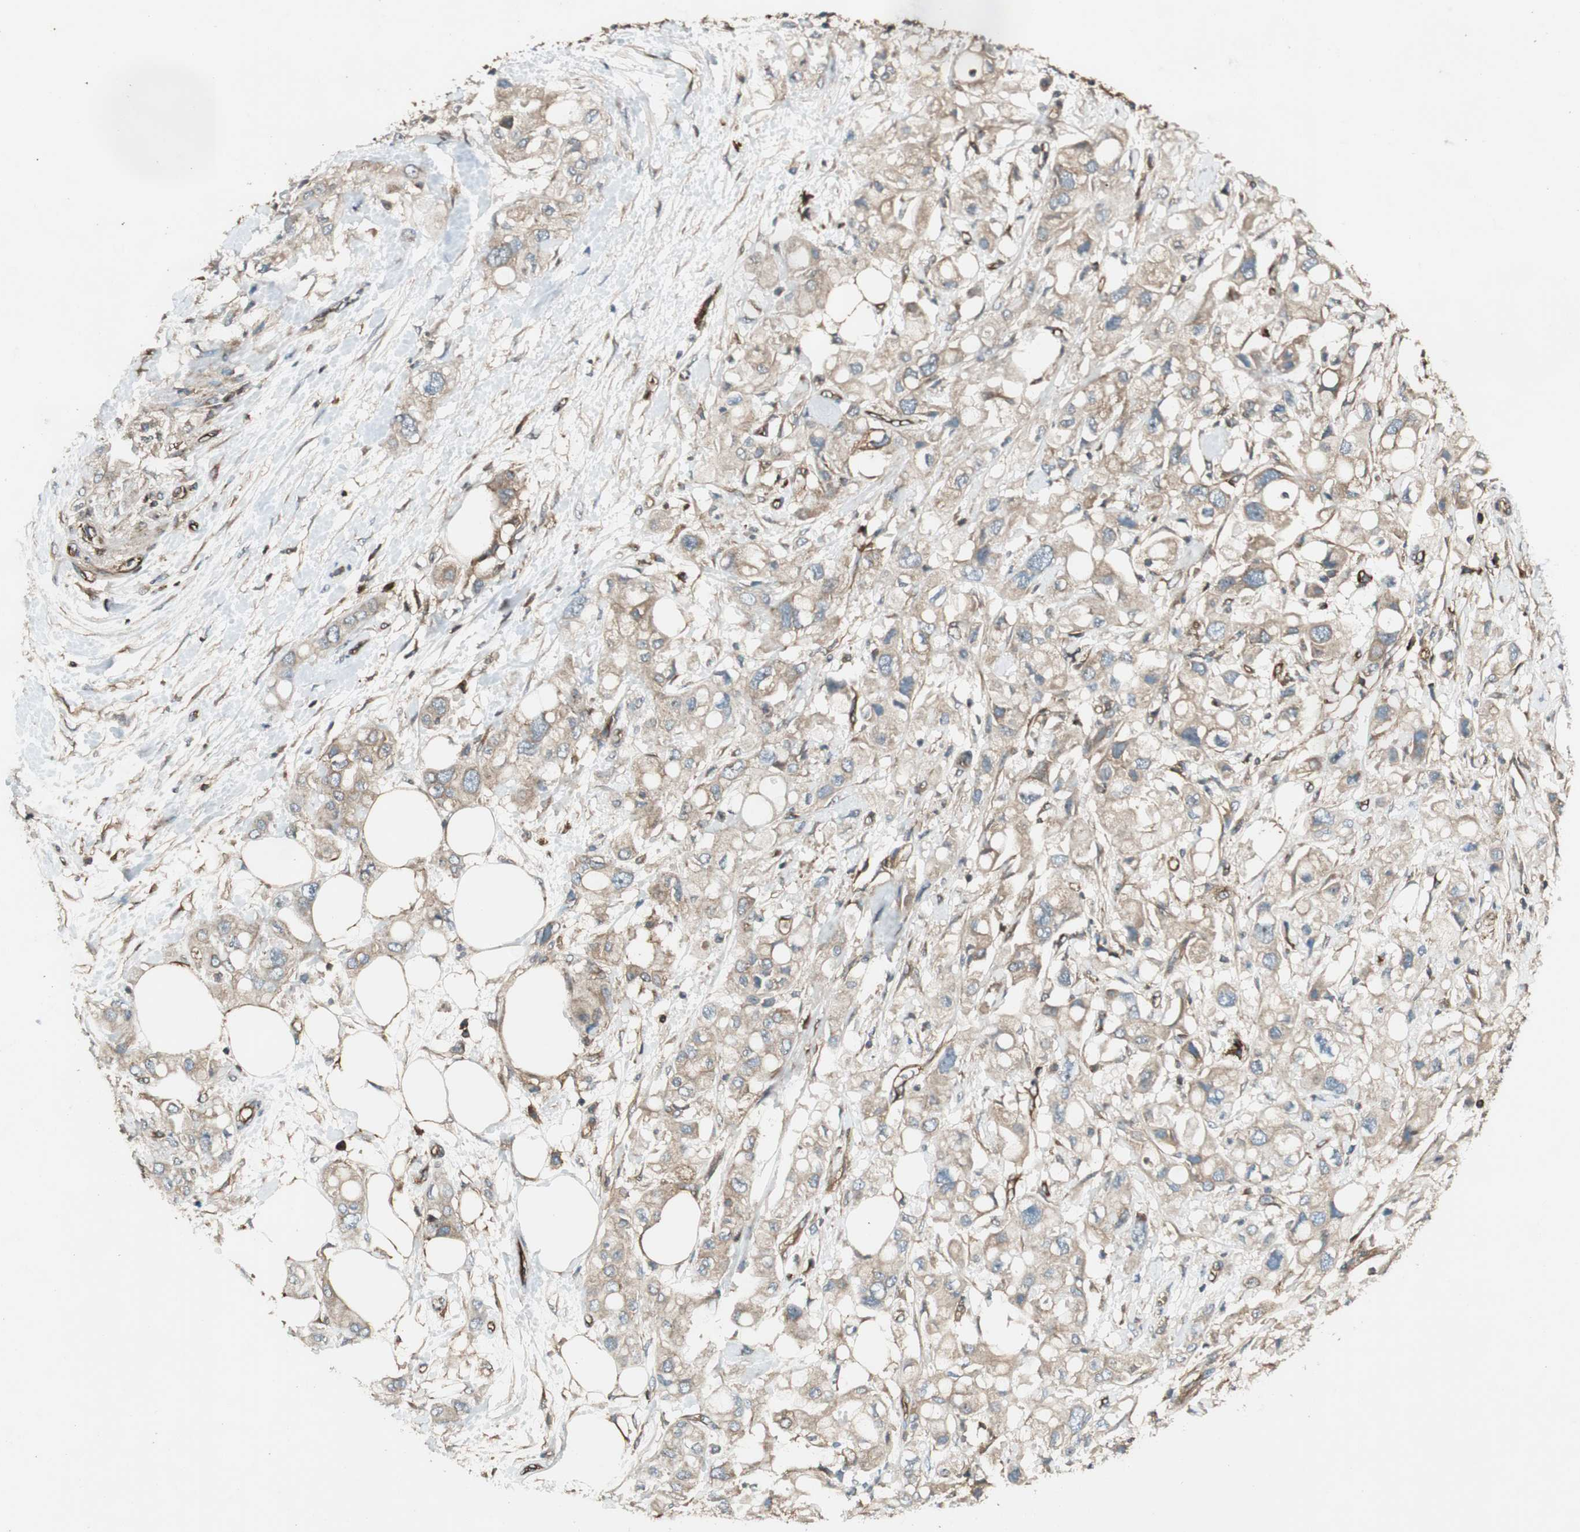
{"staining": {"intensity": "weak", "quantity": ">75%", "location": "cytoplasmic/membranous"}, "tissue": "pancreatic cancer", "cell_type": "Tumor cells", "image_type": "cancer", "snomed": [{"axis": "morphology", "description": "Adenocarcinoma, NOS"}, {"axis": "topography", "description": "Pancreas"}], "caption": "Immunohistochemistry histopathology image of neoplastic tissue: human pancreatic cancer (adenocarcinoma) stained using immunohistochemistry (IHC) reveals low levels of weak protein expression localized specifically in the cytoplasmic/membranous of tumor cells, appearing as a cytoplasmic/membranous brown color.", "gene": "BTN3A3", "patient": {"sex": "female", "age": 56}}